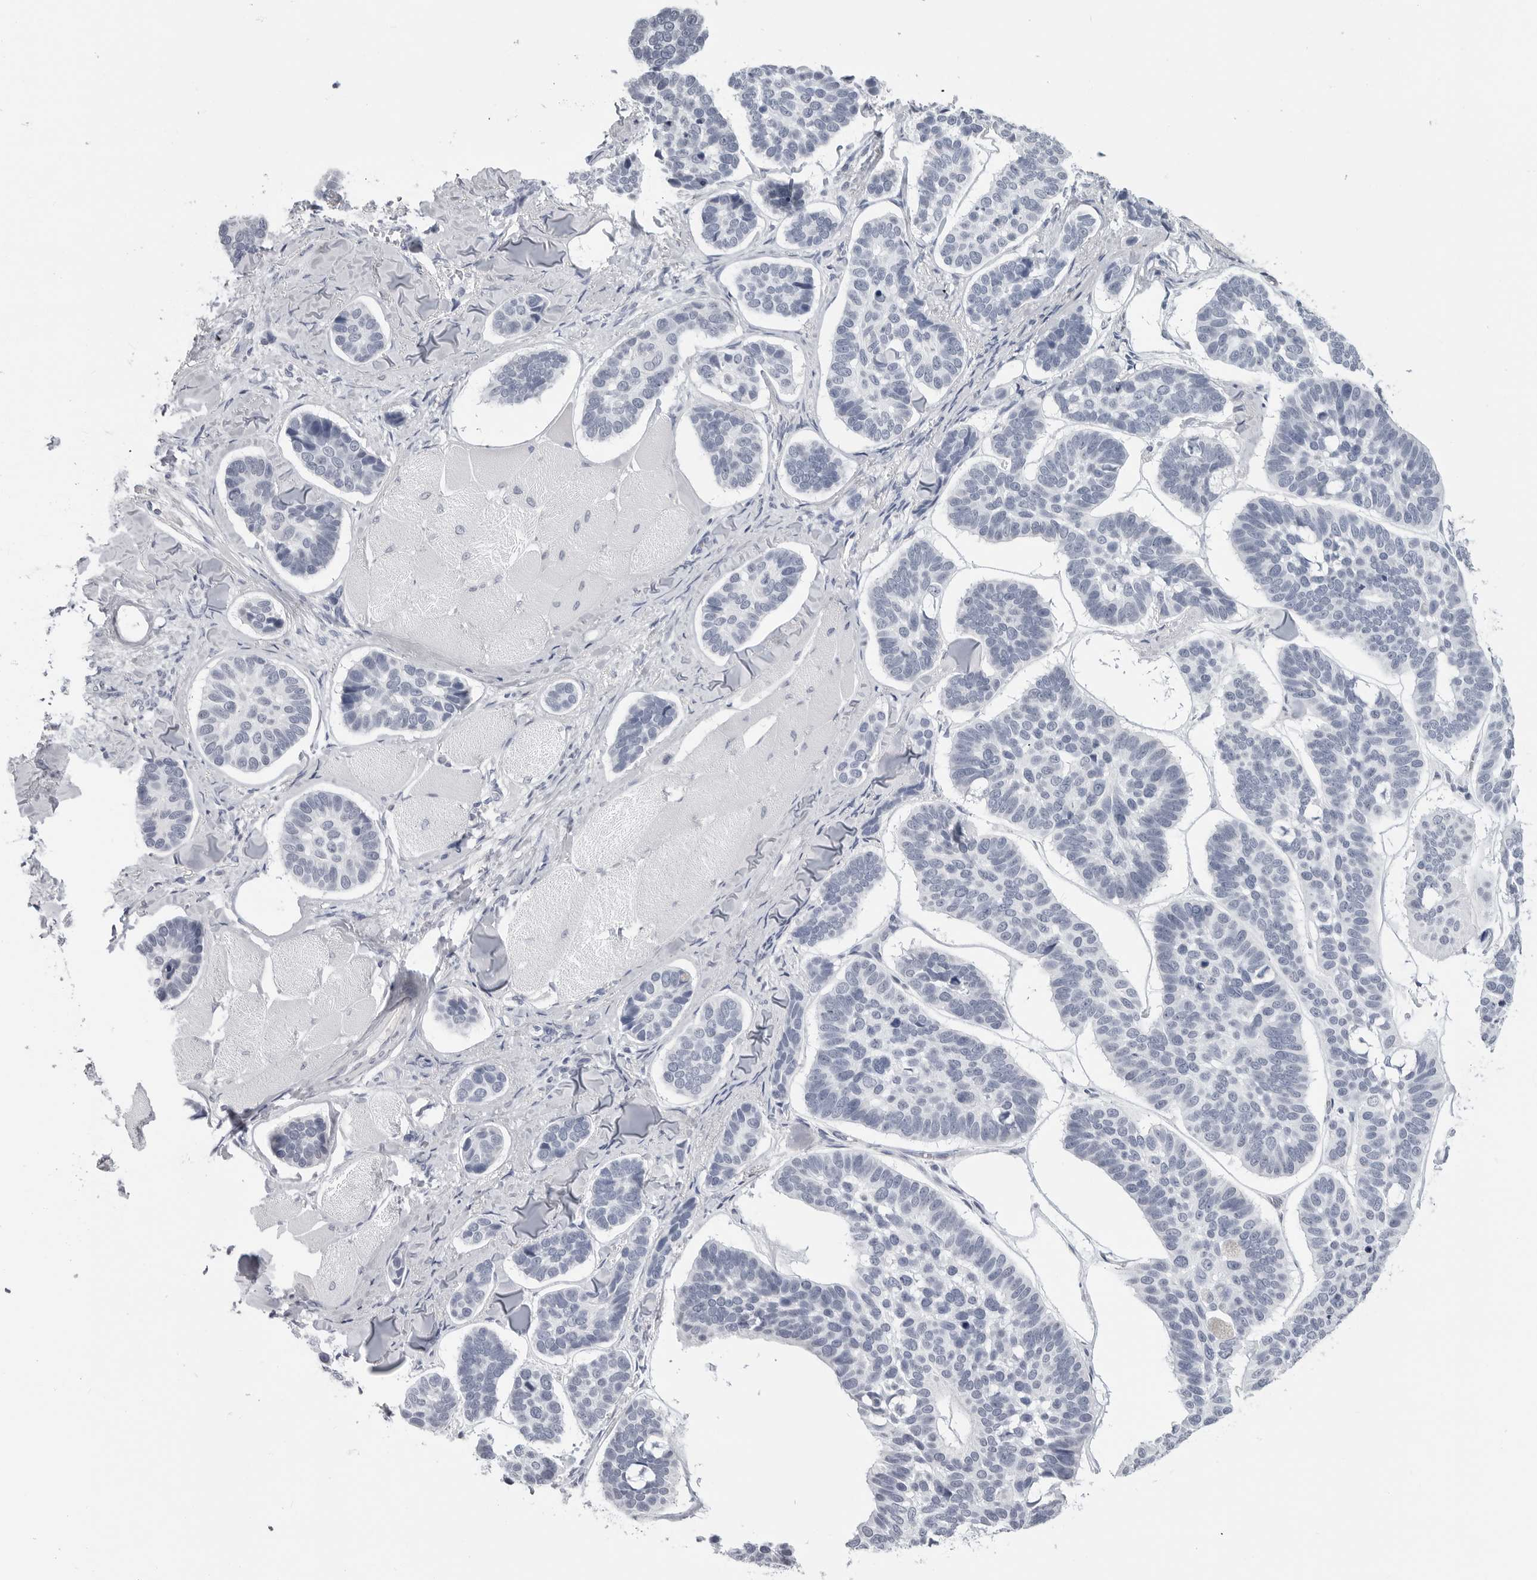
{"staining": {"intensity": "negative", "quantity": "none", "location": "none"}, "tissue": "skin cancer", "cell_type": "Tumor cells", "image_type": "cancer", "snomed": [{"axis": "morphology", "description": "Basal cell carcinoma"}, {"axis": "topography", "description": "Skin"}], "caption": "Immunohistochemical staining of human basal cell carcinoma (skin) exhibits no significant positivity in tumor cells.", "gene": "PGA3", "patient": {"sex": "male", "age": 62}}